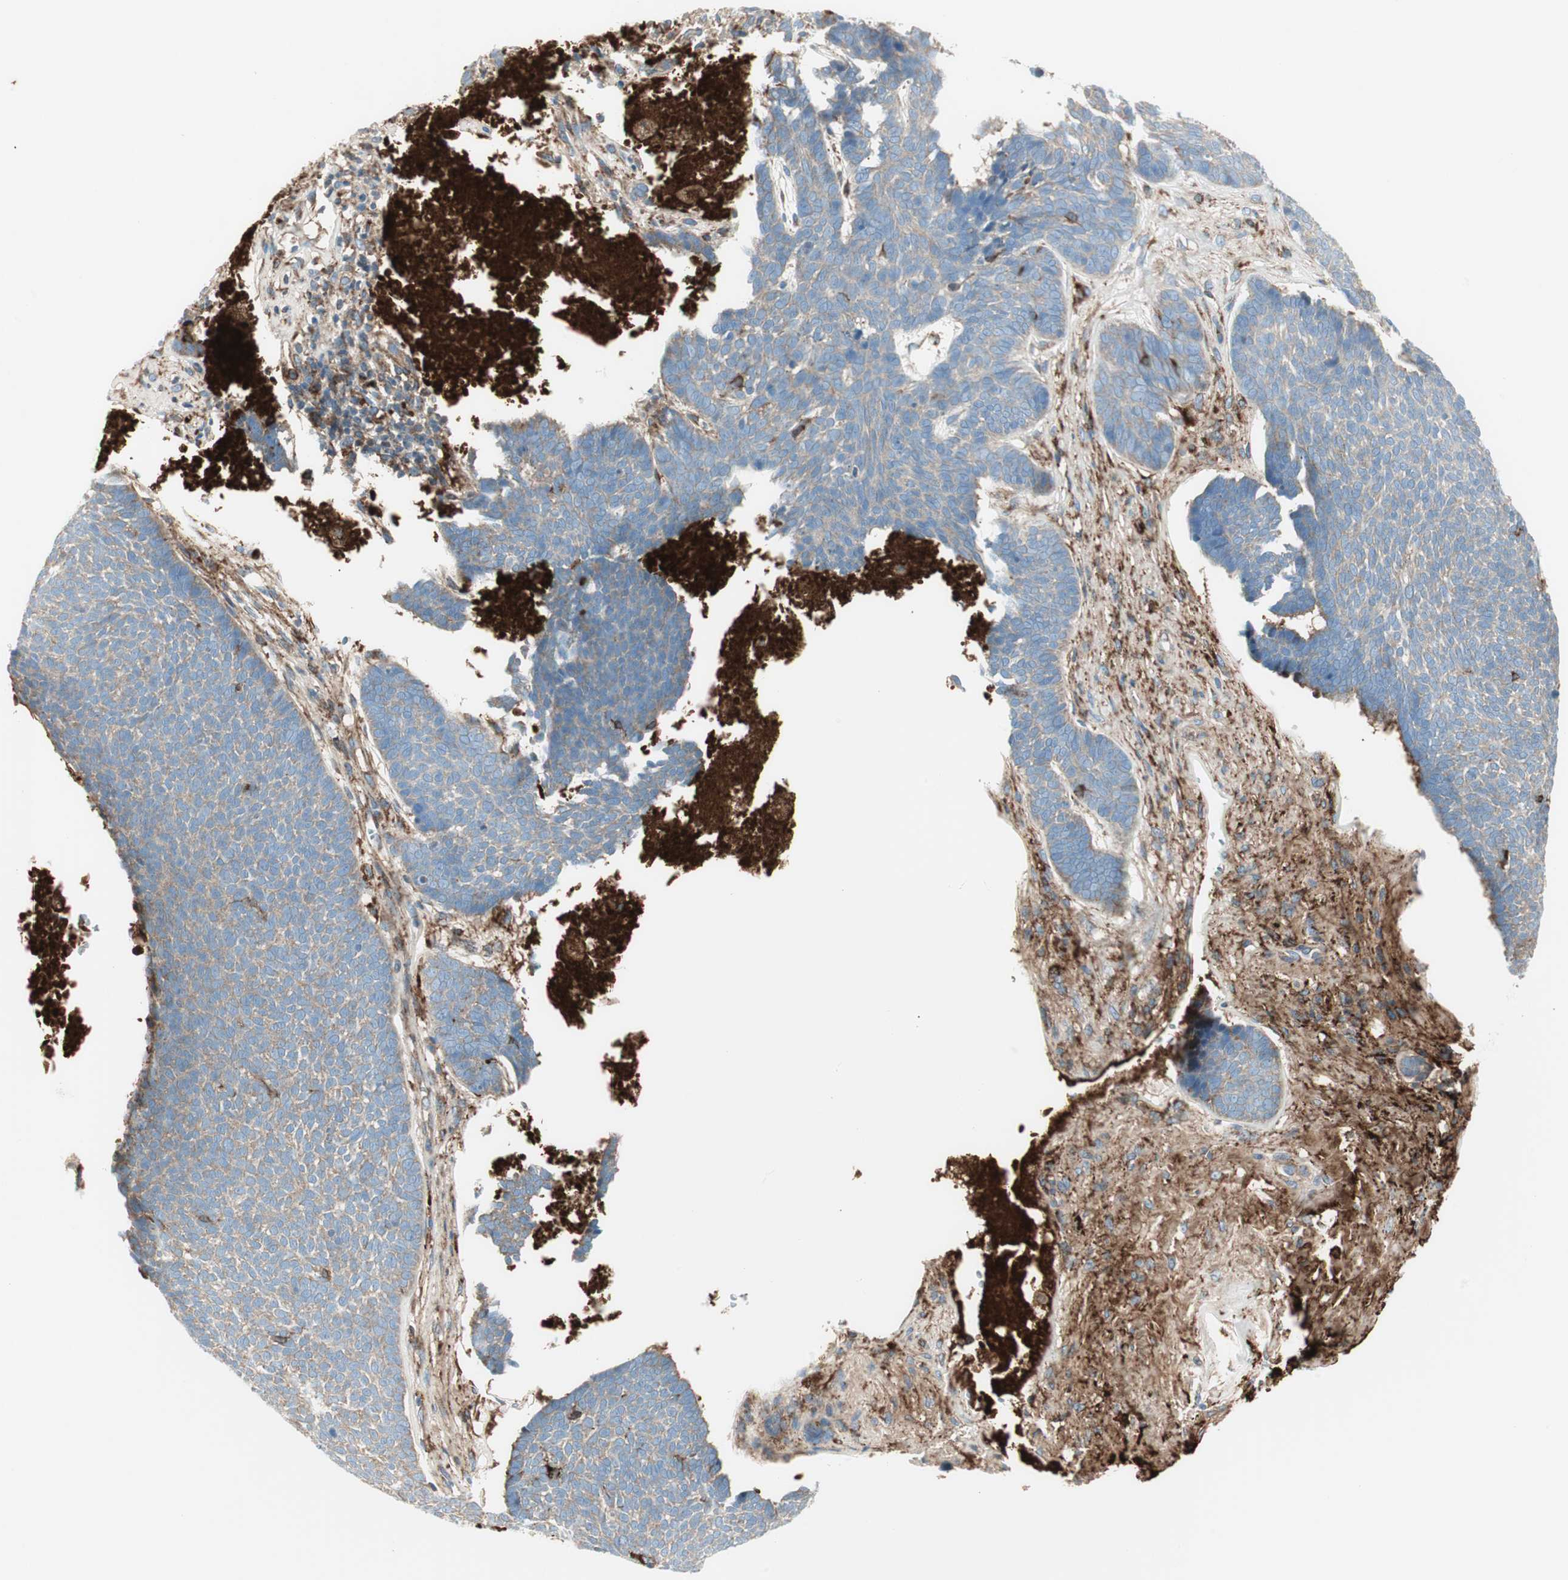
{"staining": {"intensity": "weak", "quantity": "25%-75%", "location": "cytoplasmic/membranous"}, "tissue": "skin cancer", "cell_type": "Tumor cells", "image_type": "cancer", "snomed": [{"axis": "morphology", "description": "Basal cell carcinoma"}, {"axis": "topography", "description": "Skin"}], "caption": "Approximately 25%-75% of tumor cells in human skin cancer (basal cell carcinoma) reveal weak cytoplasmic/membranous protein expression as visualized by brown immunohistochemical staining.", "gene": "ATP6V1G1", "patient": {"sex": "male", "age": 84}}